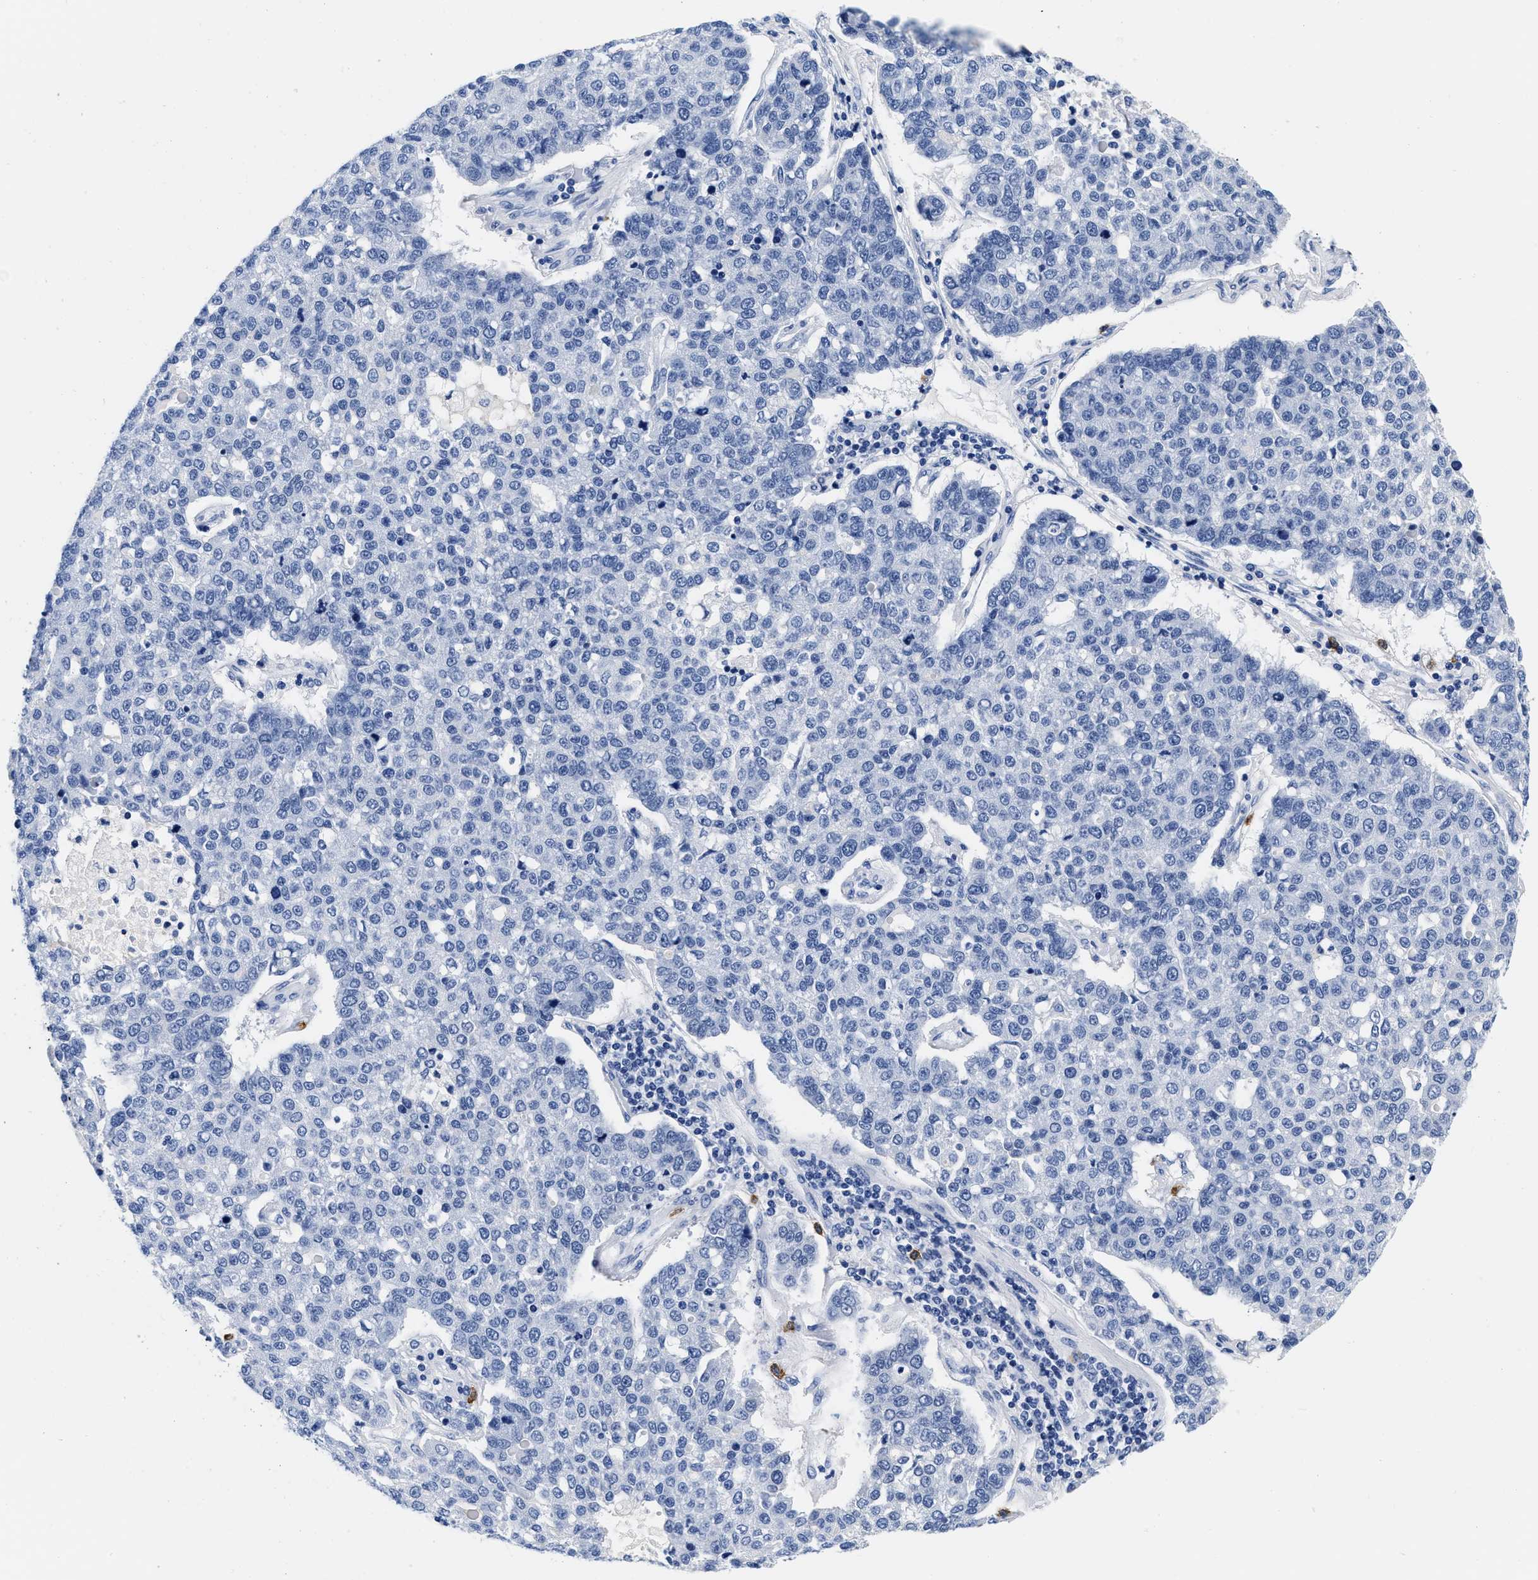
{"staining": {"intensity": "negative", "quantity": "none", "location": "none"}, "tissue": "pancreatic cancer", "cell_type": "Tumor cells", "image_type": "cancer", "snomed": [{"axis": "morphology", "description": "Adenocarcinoma, NOS"}, {"axis": "topography", "description": "Pancreas"}], "caption": "IHC photomicrograph of adenocarcinoma (pancreatic) stained for a protein (brown), which exhibits no positivity in tumor cells.", "gene": "CER1", "patient": {"sex": "female", "age": 61}}